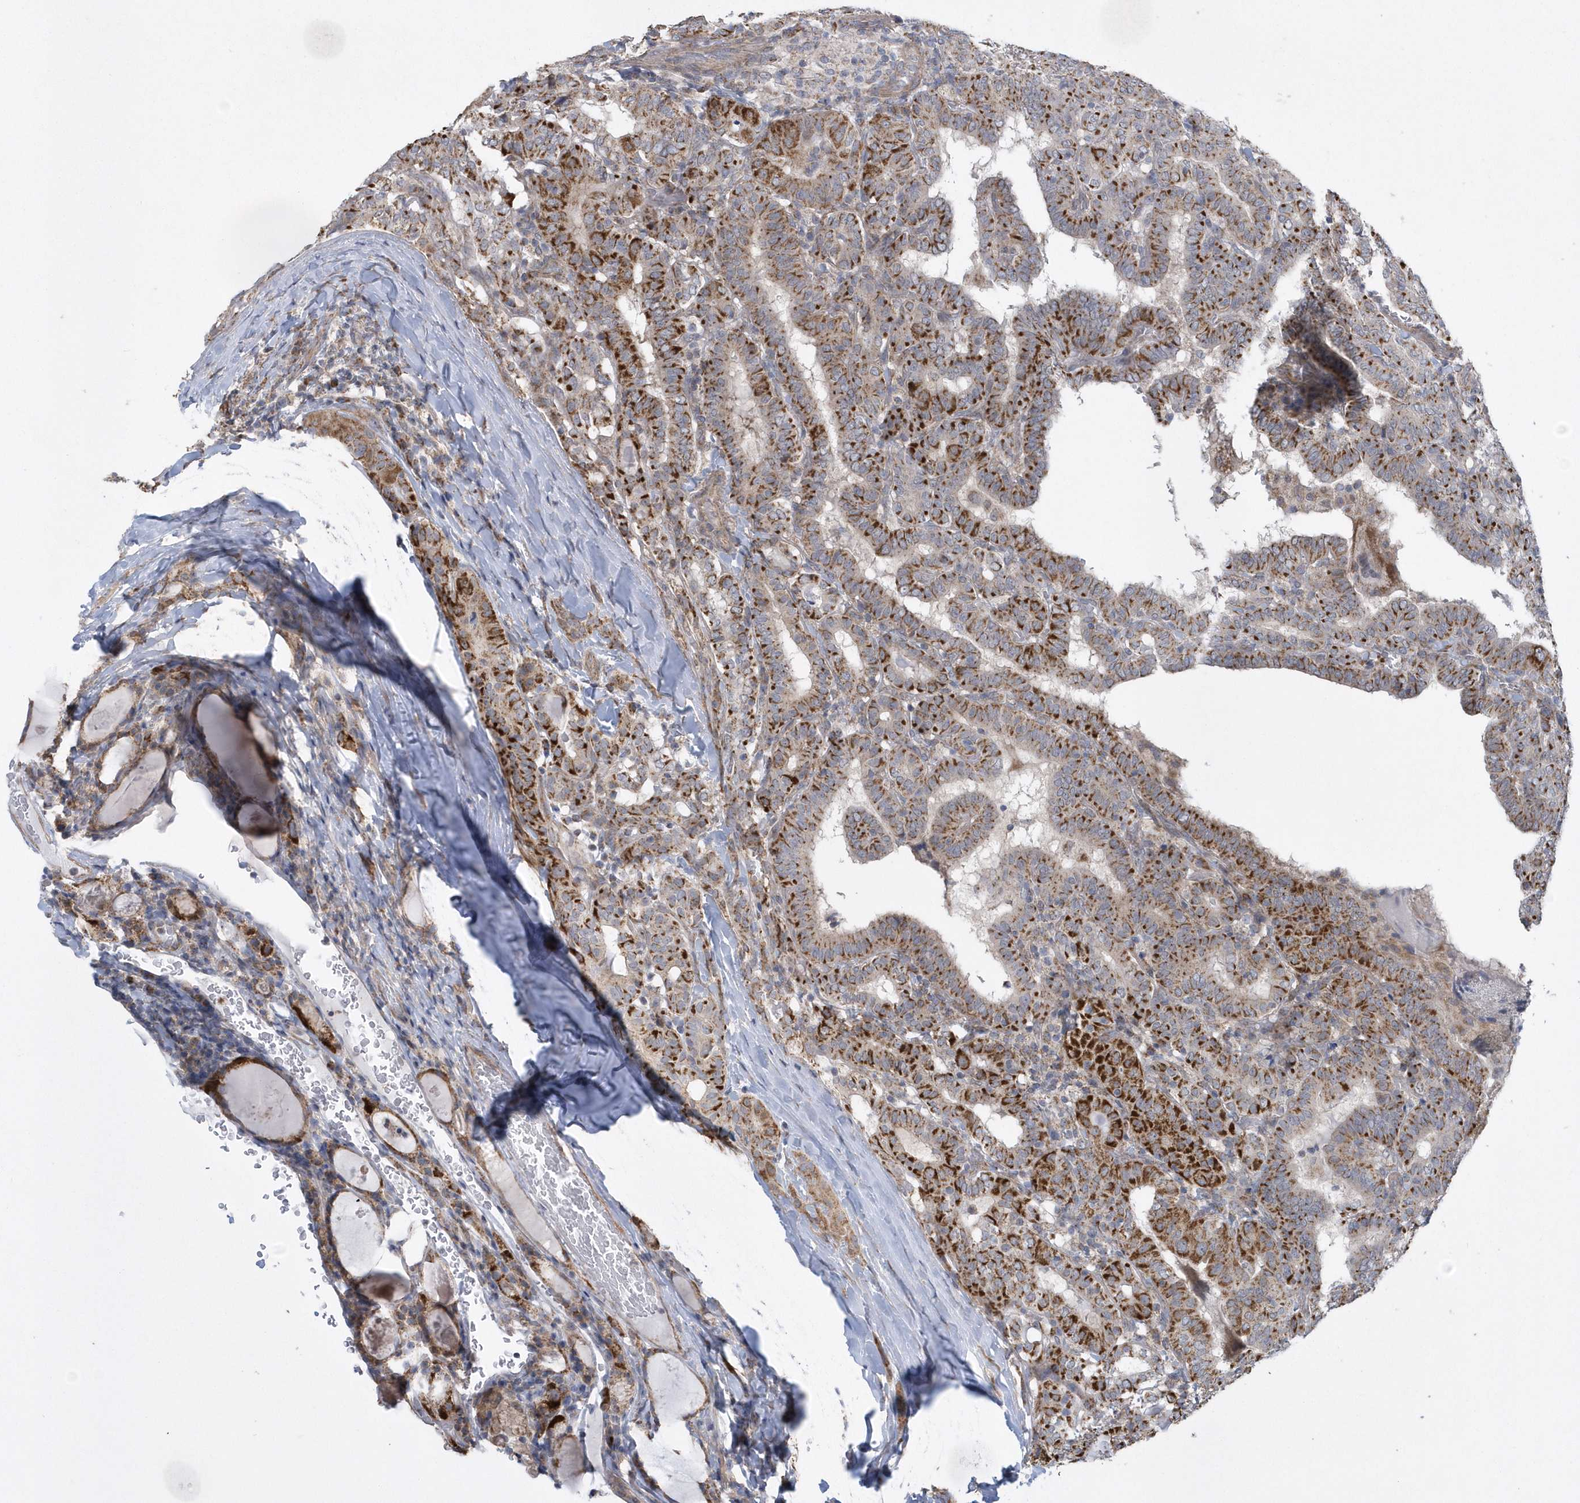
{"staining": {"intensity": "strong", "quantity": ">75%", "location": "cytoplasmic/membranous"}, "tissue": "thyroid cancer", "cell_type": "Tumor cells", "image_type": "cancer", "snomed": [{"axis": "morphology", "description": "Papillary adenocarcinoma, NOS"}, {"axis": "topography", "description": "Thyroid gland"}], "caption": "This photomicrograph demonstrates thyroid papillary adenocarcinoma stained with immunohistochemistry to label a protein in brown. The cytoplasmic/membranous of tumor cells show strong positivity for the protein. Nuclei are counter-stained blue.", "gene": "SLX9", "patient": {"sex": "female", "age": 72}}